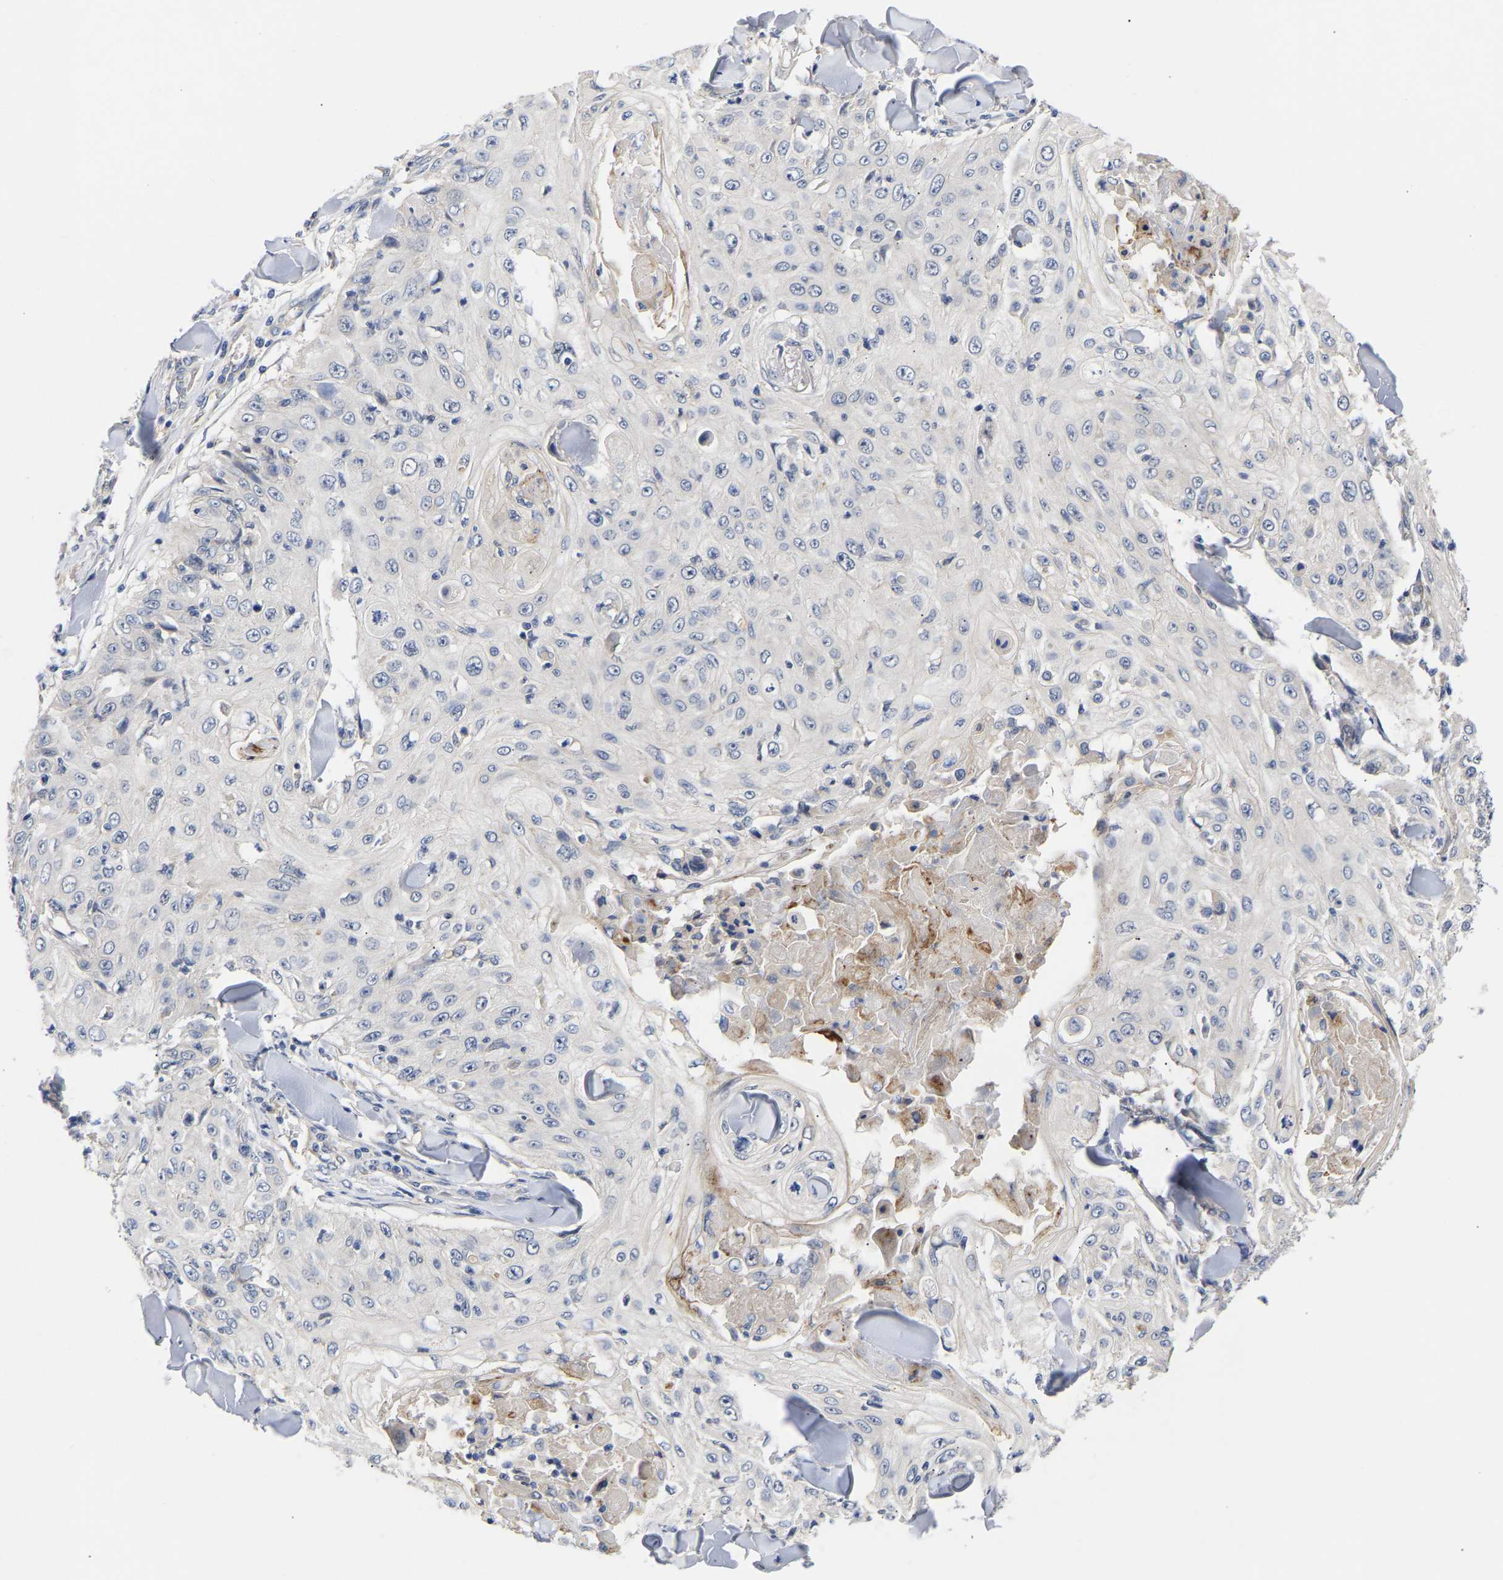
{"staining": {"intensity": "negative", "quantity": "none", "location": "none"}, "tissue": "skin cancer", "cell_type": "Tumor cells", "image_type": "cancer", "snomed": [{"axis": "morphology", "description": "Squamous cell carcinoma, NOS"}, {"axis": "topography", "description": "Skin"}], "caption": "A high-resolution micrograph shows IHC staining of skin cancer (squamous cell carcinoma), which reveals no significant expression in tumor cells. The staining is performed using DAB brown chromogen with nuclei counter-stained in using hematoxylin.", "gene": "KASH5", "patient": {"sex": "male", "age": 86}}